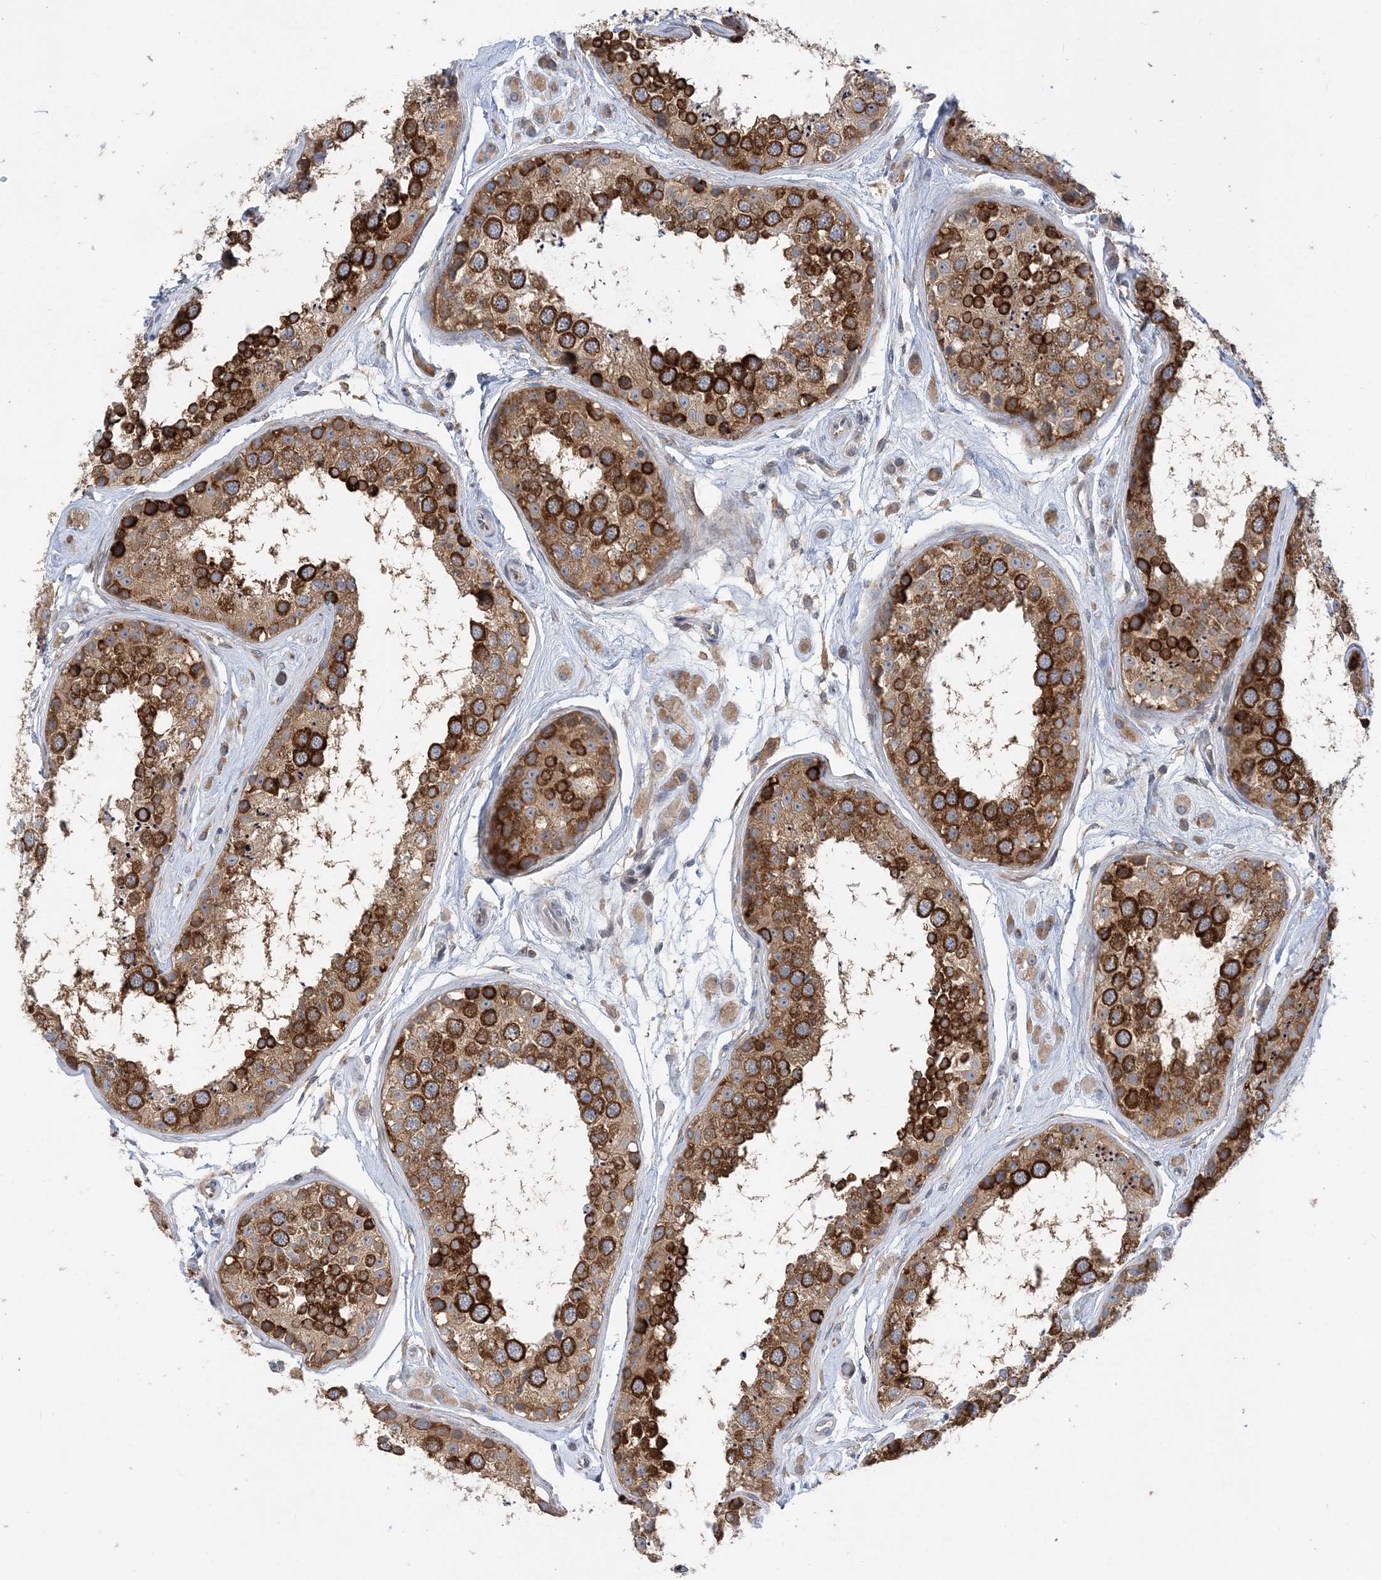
{"staining": {"intensity": "strong", "quantity": ">75%", "location": "cytoplasmic/membranous"}, "tissue": "testis", "cell_type": "Cells in seminiferous ducts", "image_type": "normal", "snomed": [{"axis": "morphology", "description": "Normal tissue, NOS"}, {"axis": "topography", "description": "Testis"}], "caption": "Immunohistochemical staining of unremarkable human testis reveals high levels of strong cytoplasmic/membranous expression in about >75% of cells in seminiferous ducts.", "gene": "LARP4B", "patient": {"sex": "male", "age": 25}}